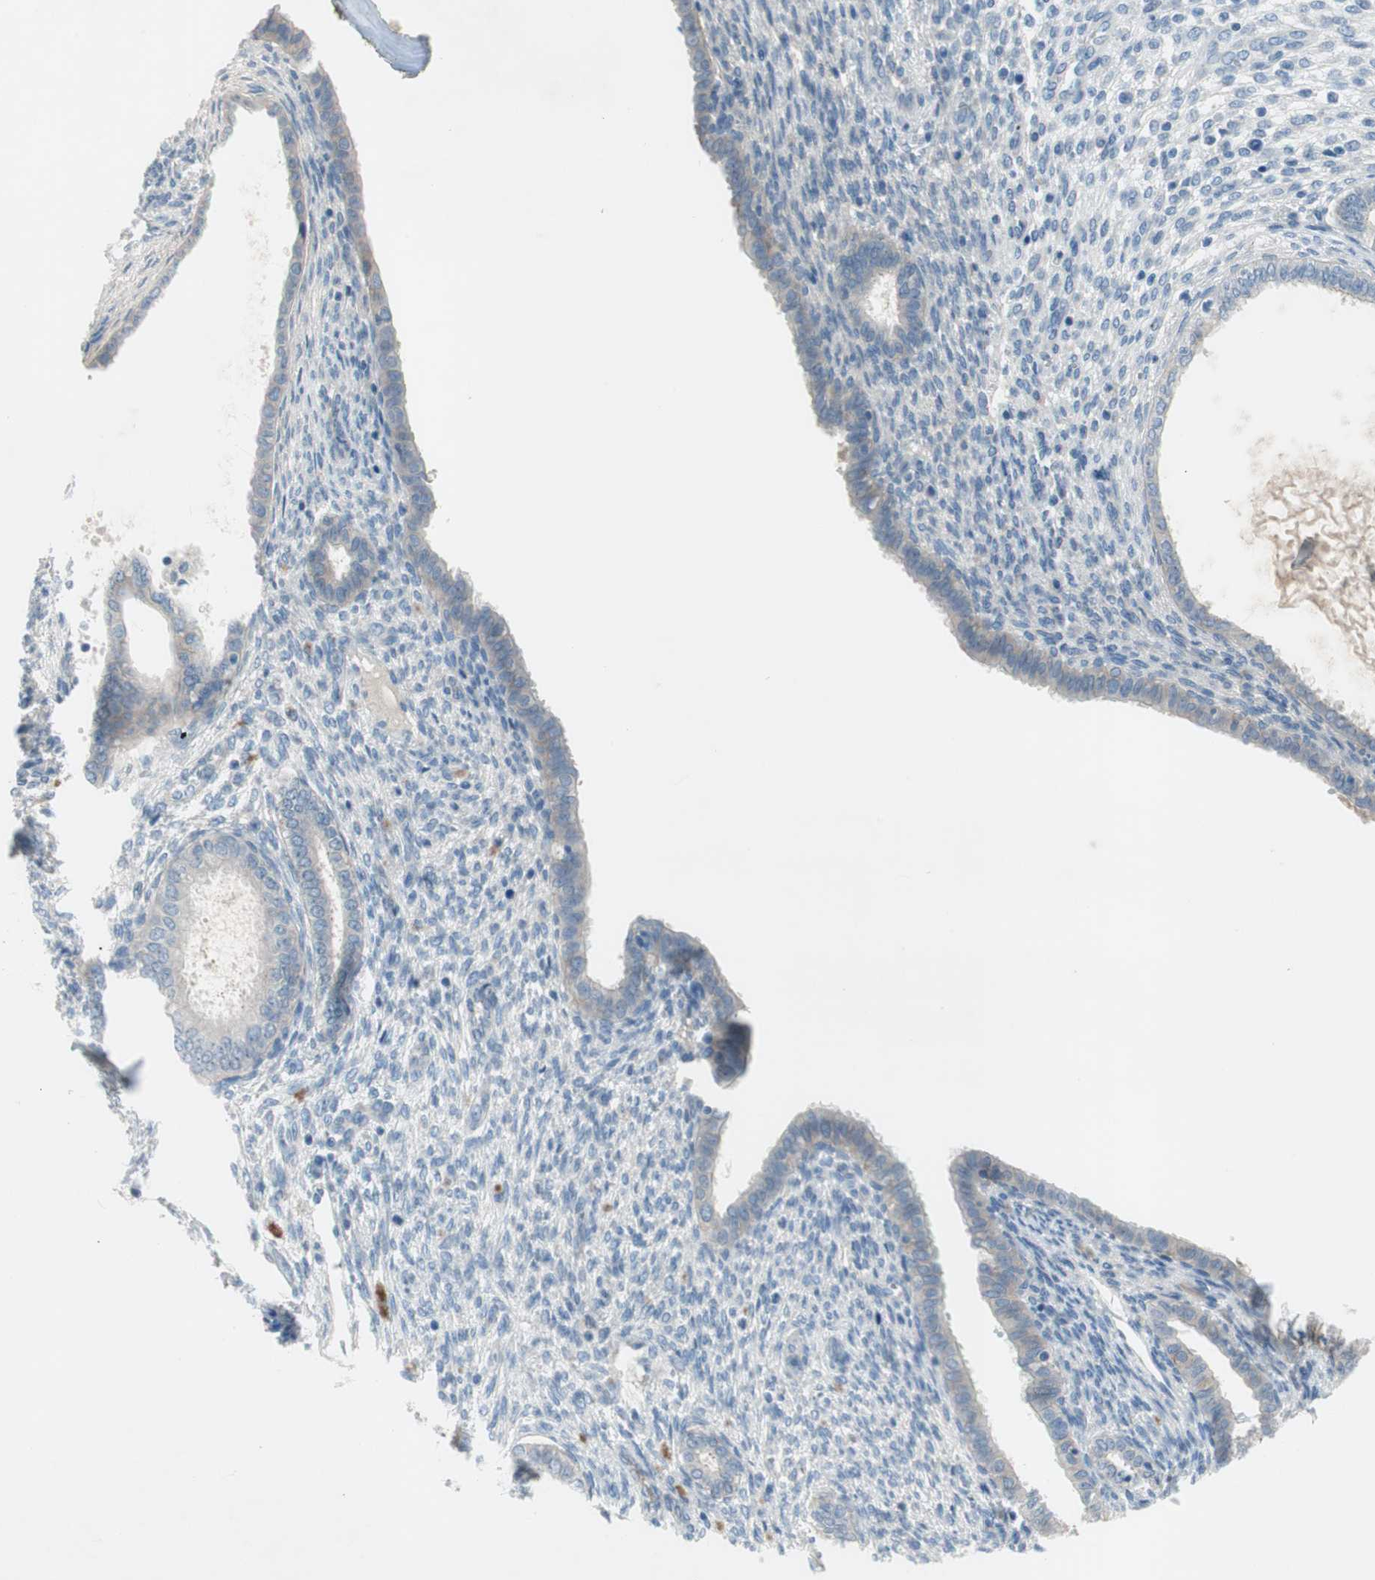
{"staining": {"intensity": "negative", "quantity": "none", "location": "none"}, "tissue": "endometrium", "cell_type": "Cells in endometrial stroma", "image_type": "normal", "snomed": [{"axis": "morphology", "description": "Normal tissue, NOS"}, {"axis": "topography", "description": "Endometrium"}], "caption": "Immunohistochemistry (IHC) of benign human endometrium displays no positivity in cells in endometrial stroma.", "gene": "PRRG4", "patient": {"sex": "female", "age": 72}}